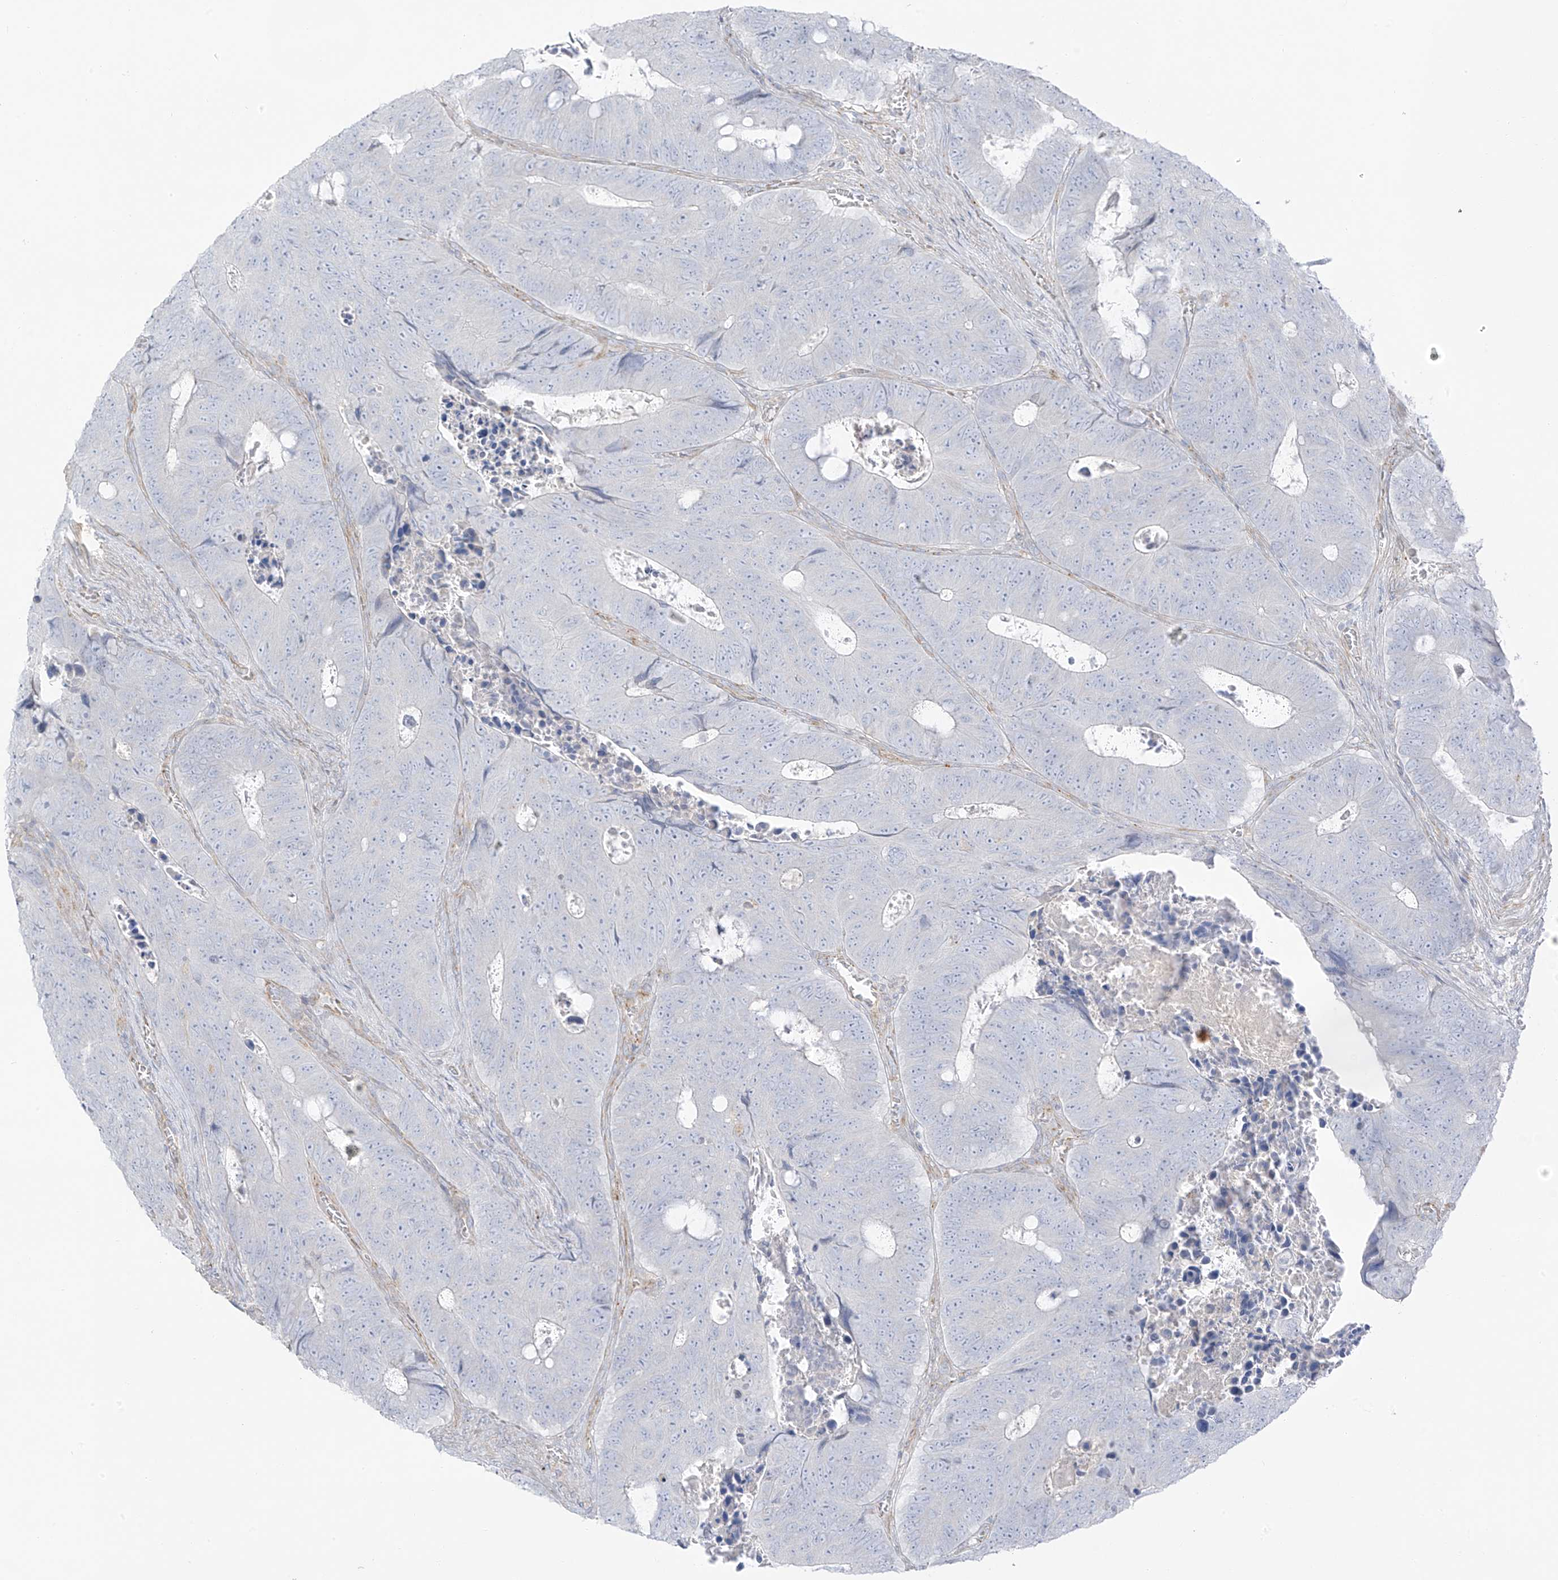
{"staining": {"intensity": "negative", "quantity": "none", "location": "none"}, "tissue": "colorectal cancer", "cell_type": "Tumor cells", "image_type": "cancer", "snomed": [{"axis": "morphology", "description": "Adenocarcinoma, NOS"}, {"axis": "topography", "description": "Colon"}], "caption": "Colorectal cancer (adenocarcinoma) was stained to show a protein in brown. There is no significant positivity in tumor cells.", "gene": "TAL2", "patient": {"sex": "male", "age": 87}}